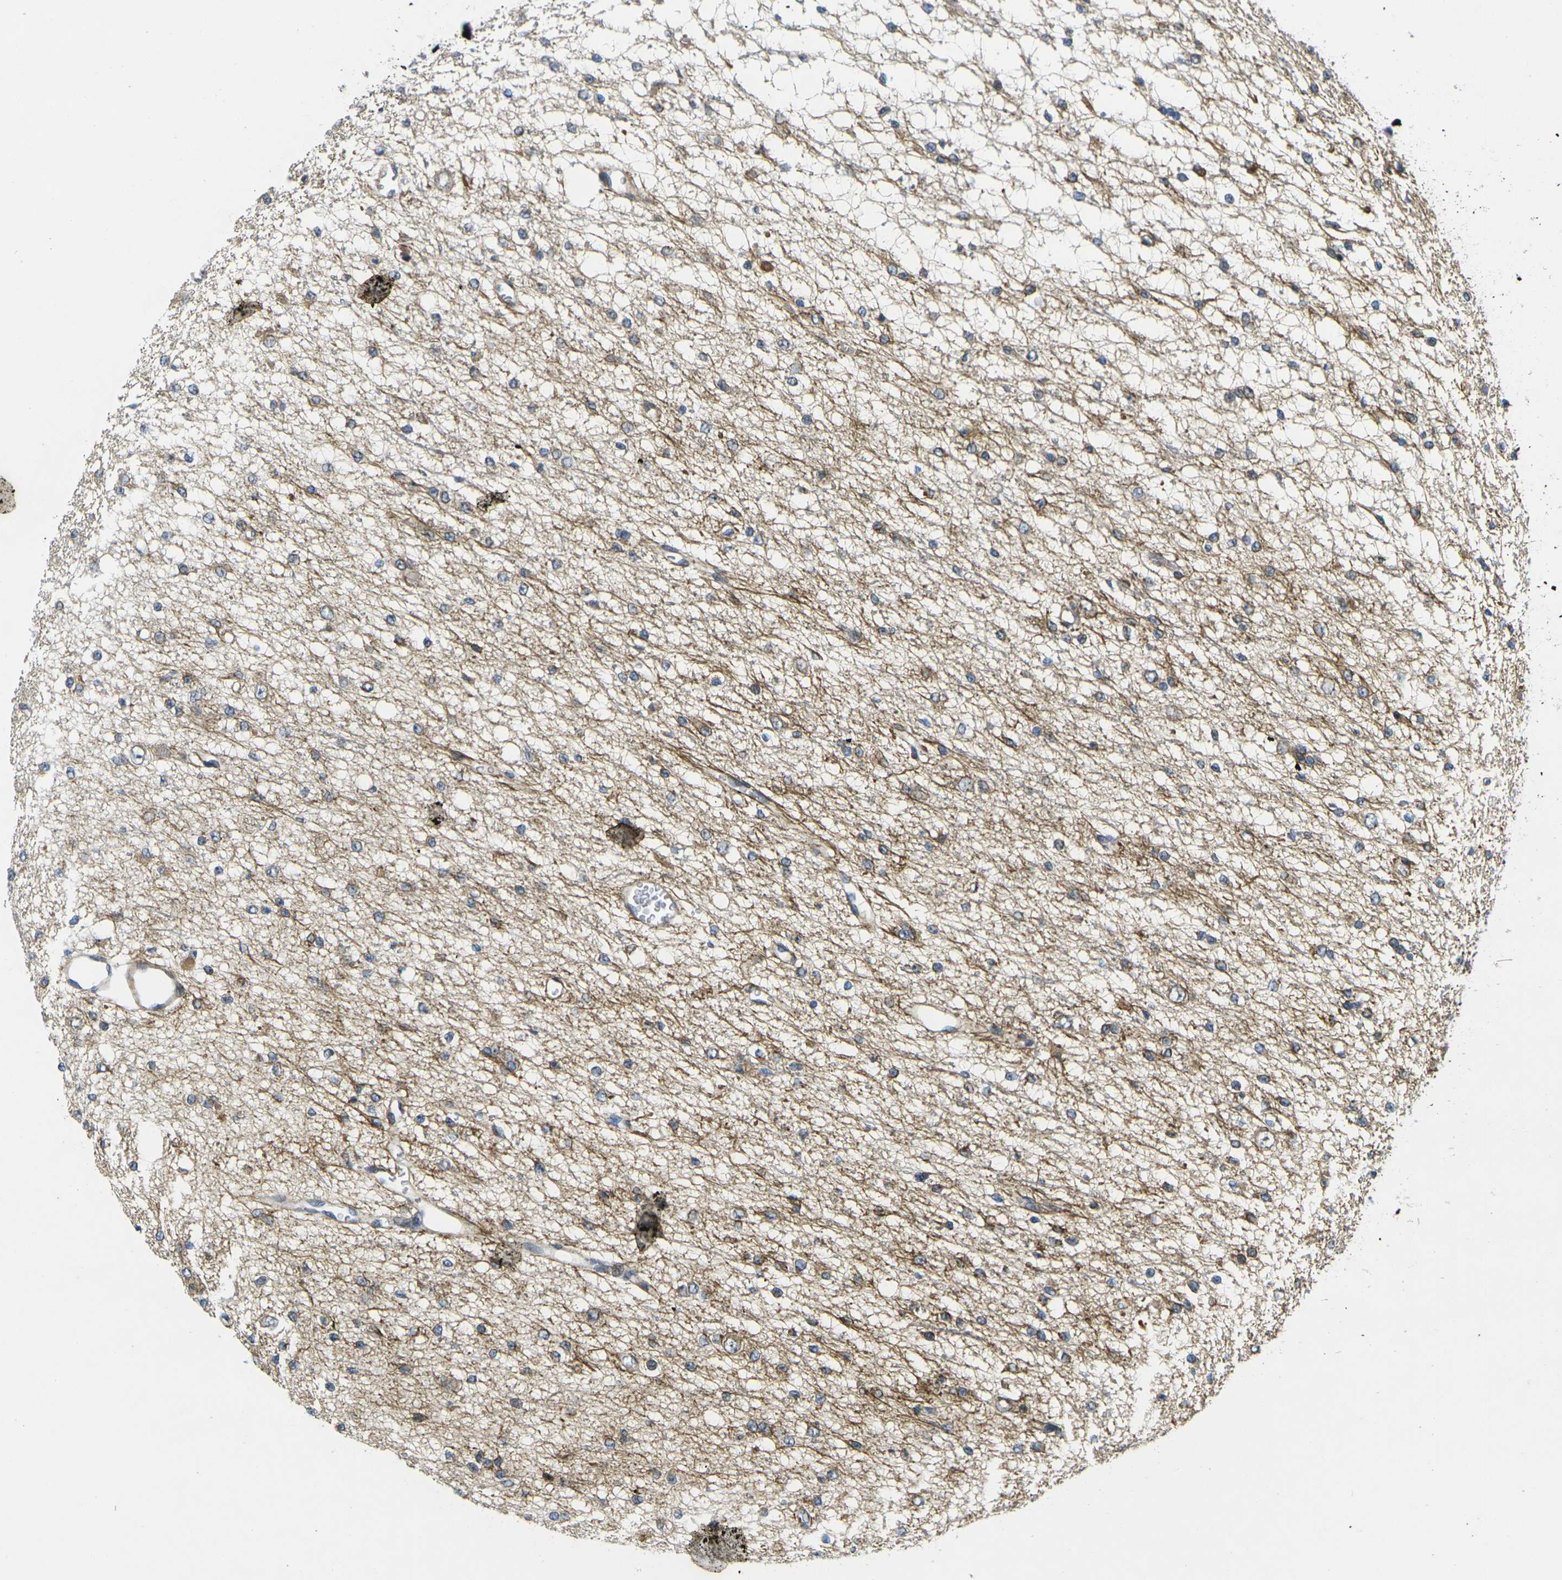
{"staining": {"intensity": "weak", "quantity": "<25%", "location": "cytoplasmic/membranous"}, "tissue": "glioma", "cell_type": "Tumor cells", "image_type": "cancer", "snomed": [{"axis": "morphology", "description": "Glioma, malignant, Low grade"}, {"axis": "topography", "description": "Brain"}], "caption": "A micrograph of human malignant low-grade glioma is negative for staining in tumor cells.", "gene": "ROBO2", "patient": {"sex": "male", "age": 38}}